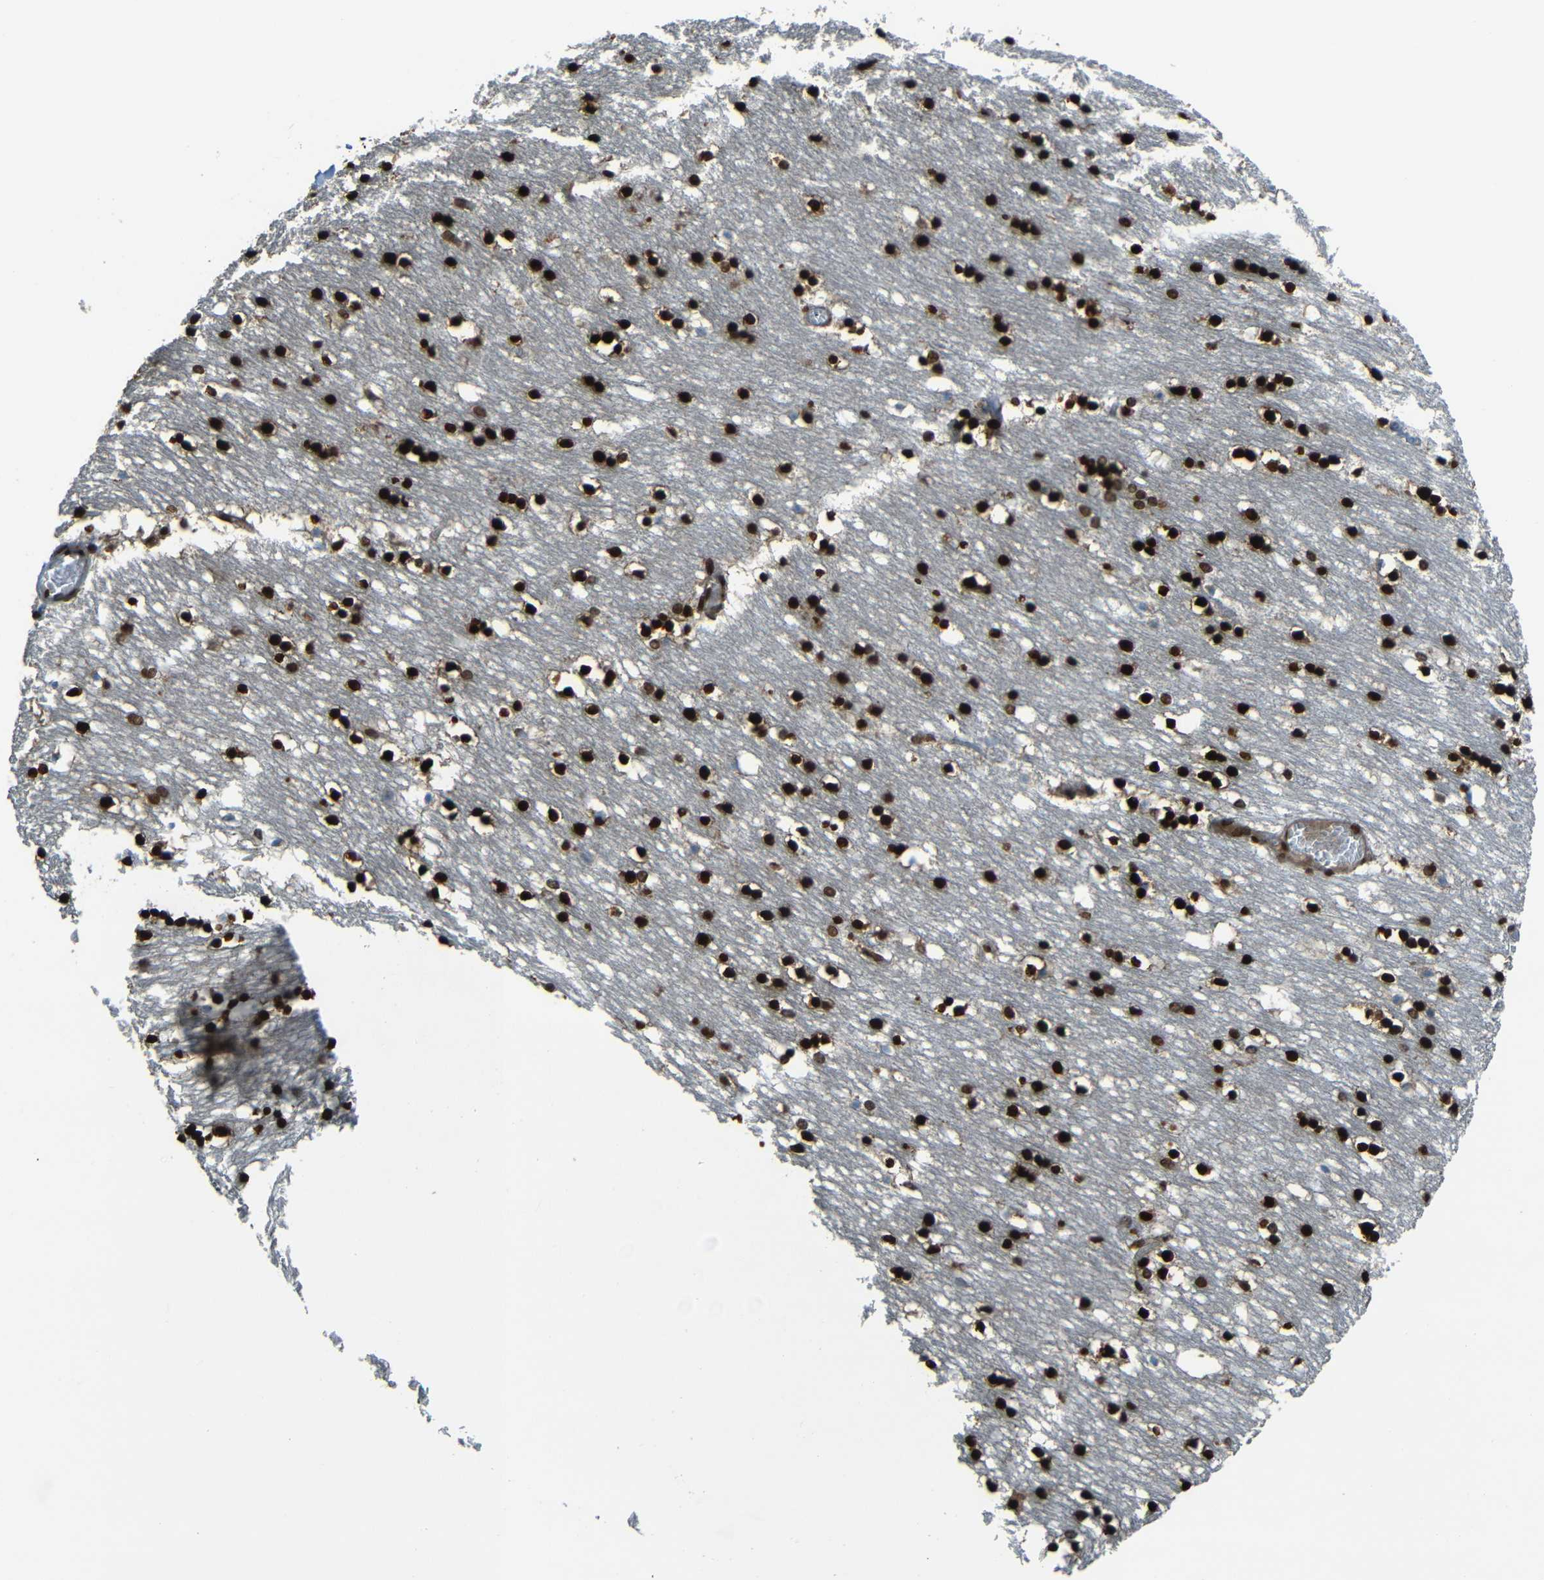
{"staining": {"intensity": "strong", "quantity": ">75%", "location": "cytoplasmic/membranous,nuclear"}, "tissue": "caudate", "cell_type": "Glial cells", "image_type": "normal", "snomed": [{"axis": "morphology", "description": "Normal tissue, NOS"}, {"axis": "topography", "description": "Lateral ventricle wall"}], "caption": "The immunohistochemical stain shows strong cytoplasmic/membranous,nuclear expression in glial cells of unremarkable caudate.", "gene": "PSIP1", "patient": {"sex": "male", "age": 45}}